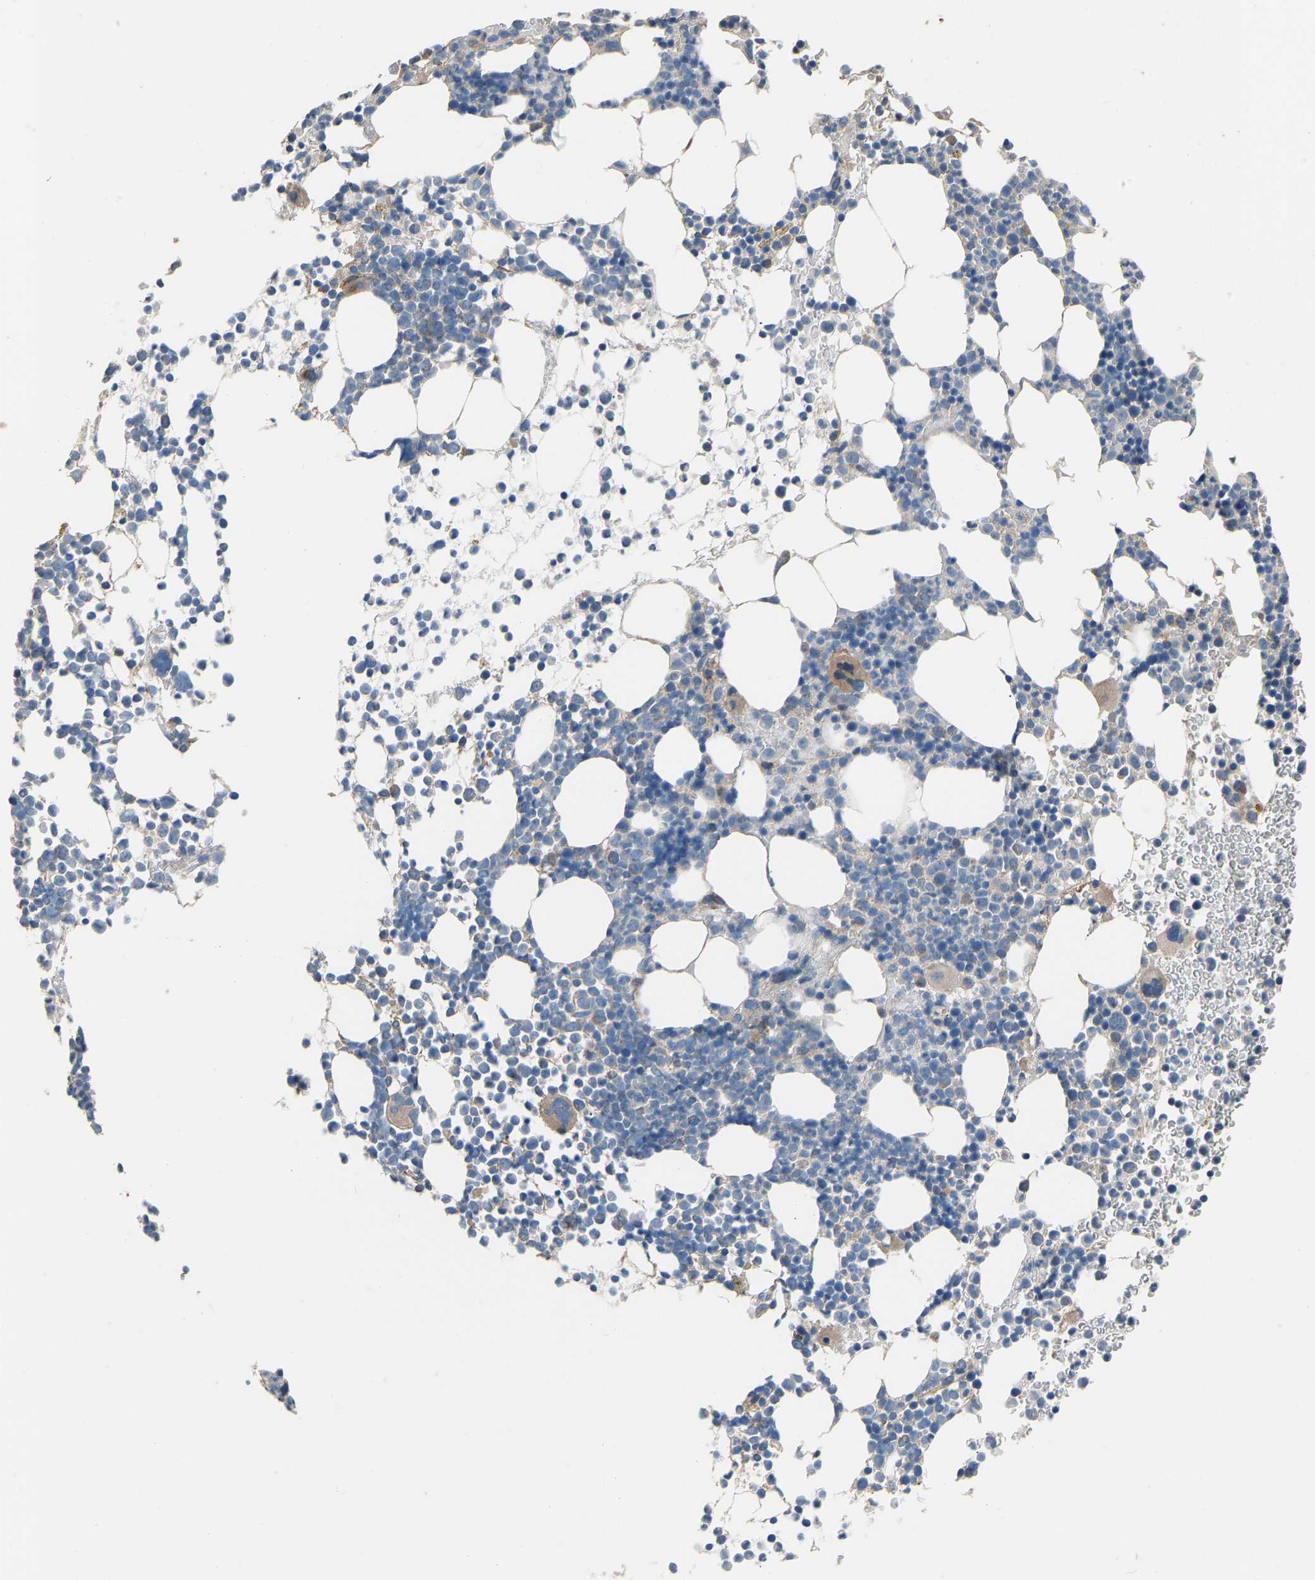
{"staining": {"intensity": "weak", "quantity": "<25%", "location": "cytoplasmic/membranous"}, "tissue": "bone marrow", "cell_type": "Hematopoietic cells", "image_type": "normal", "snomed": [{"axis": "morphology", "description": "Normal tissue, NOS"}, {"axis": "morphology", "description": "Inflammation, NOS"}, {"axis": "topography", "description": "Bone marrow"}], "caption": "A high-resolution image shows immunohistochemistry (IHC) staining of normal bone marrow, which exhibits no significant expression in hematopoietic cells. (Brightfield microscopy of DAB immunohistochemistry (IHC) at high magnification).", "gene": "TGFBR3", "patient": {"sex": "female", "age": 67}}